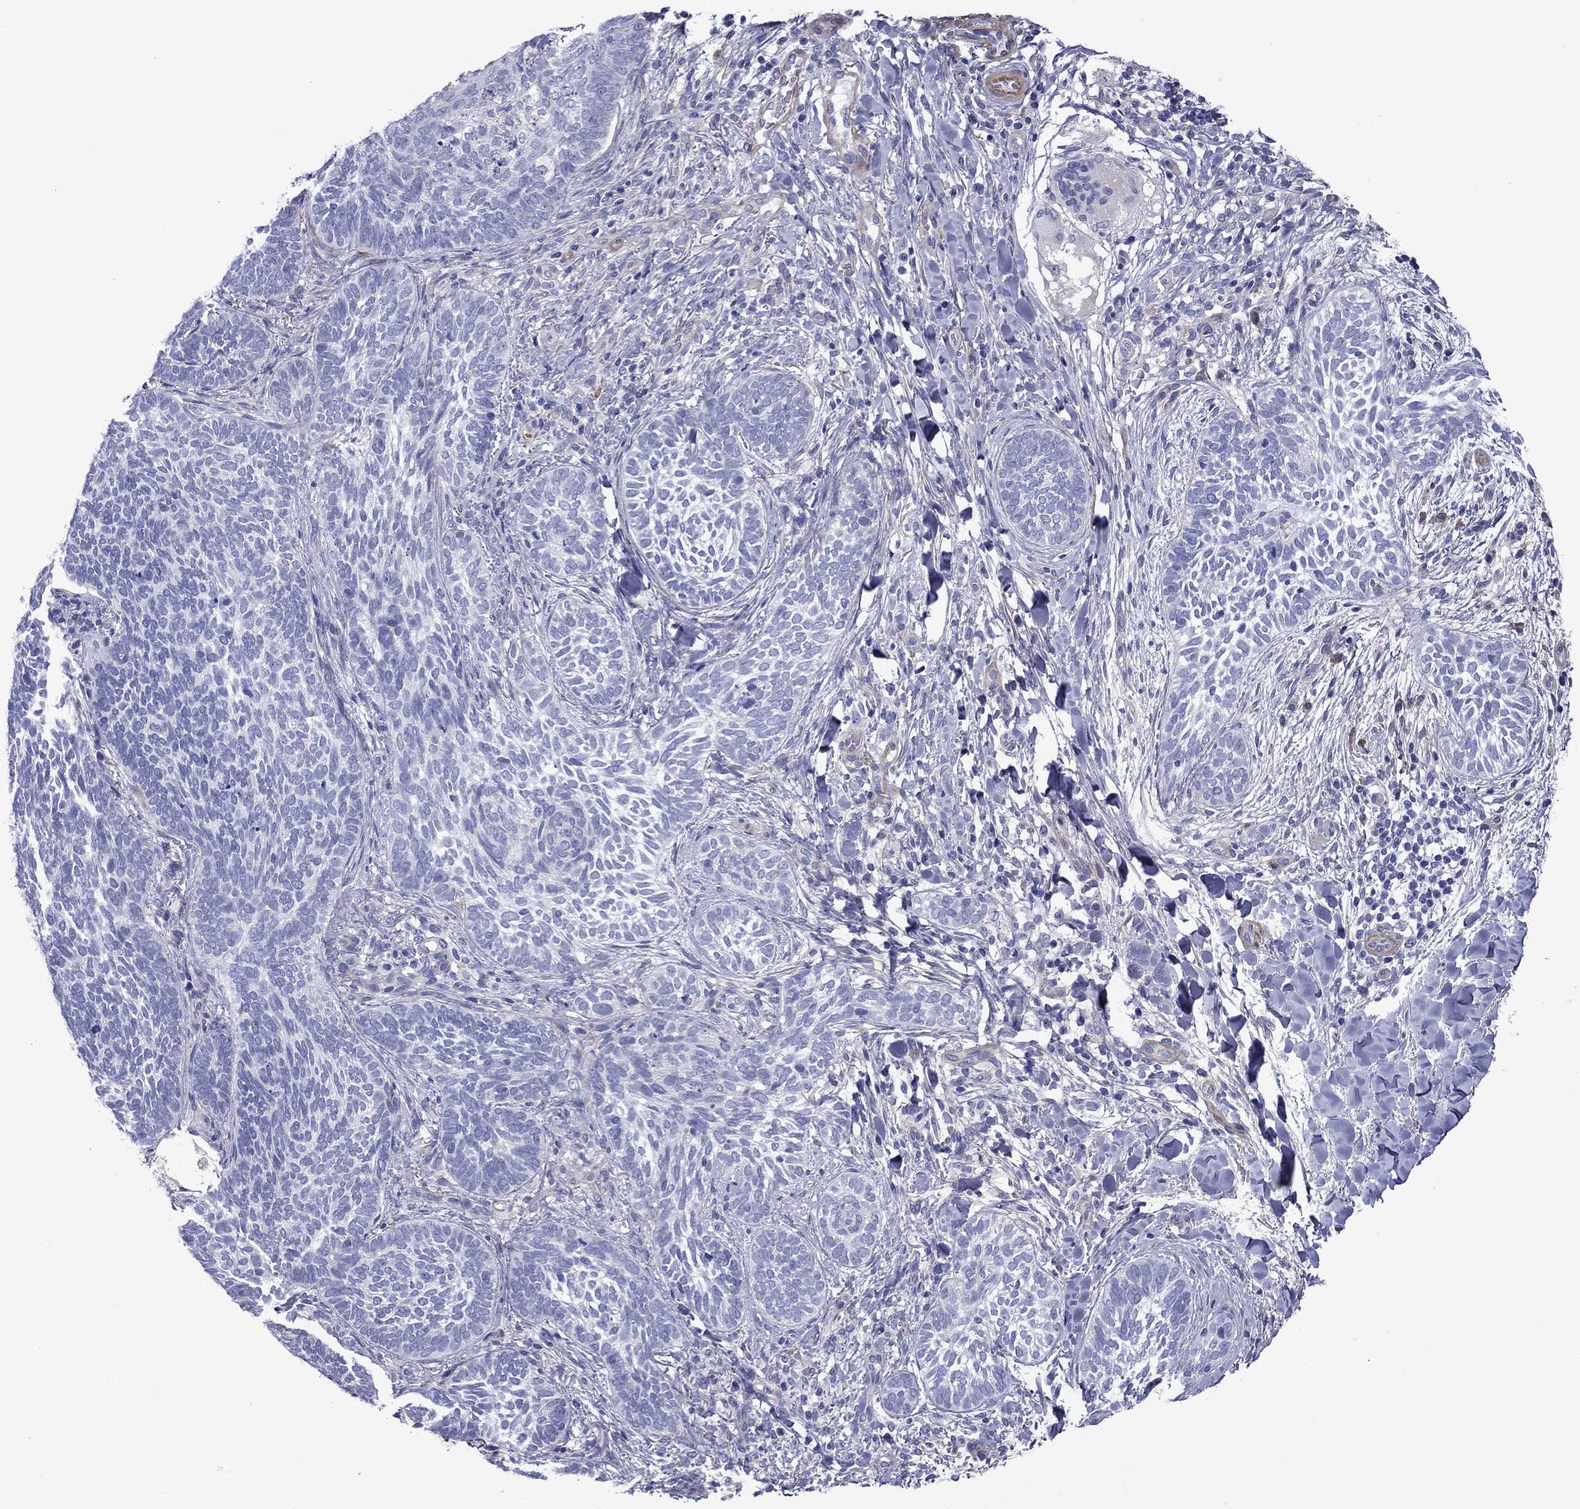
{"staining": {"intensity": "negative", "quantity": "none", "location": "none"}, "tissue": "skin cancer", "cell_type": "Tumor cells", "image_type": "cancer", "snomed": [{"axis": "morphology", "description": "Normal tissue, NOS"}, {"axis": "morphology", "description": "Basal cell carcinoma"}, {"axis": "topography", "description": "Skin"}], "caption": "Tumor cells are negative for brown protein staining in skin basal cell carcinoma. (DAB (3,3'-diaminobenzidine) immunohistochemistry, high magnification).", "gene": "HSPG2", "patient": {"sex": "male", "age": 46}}